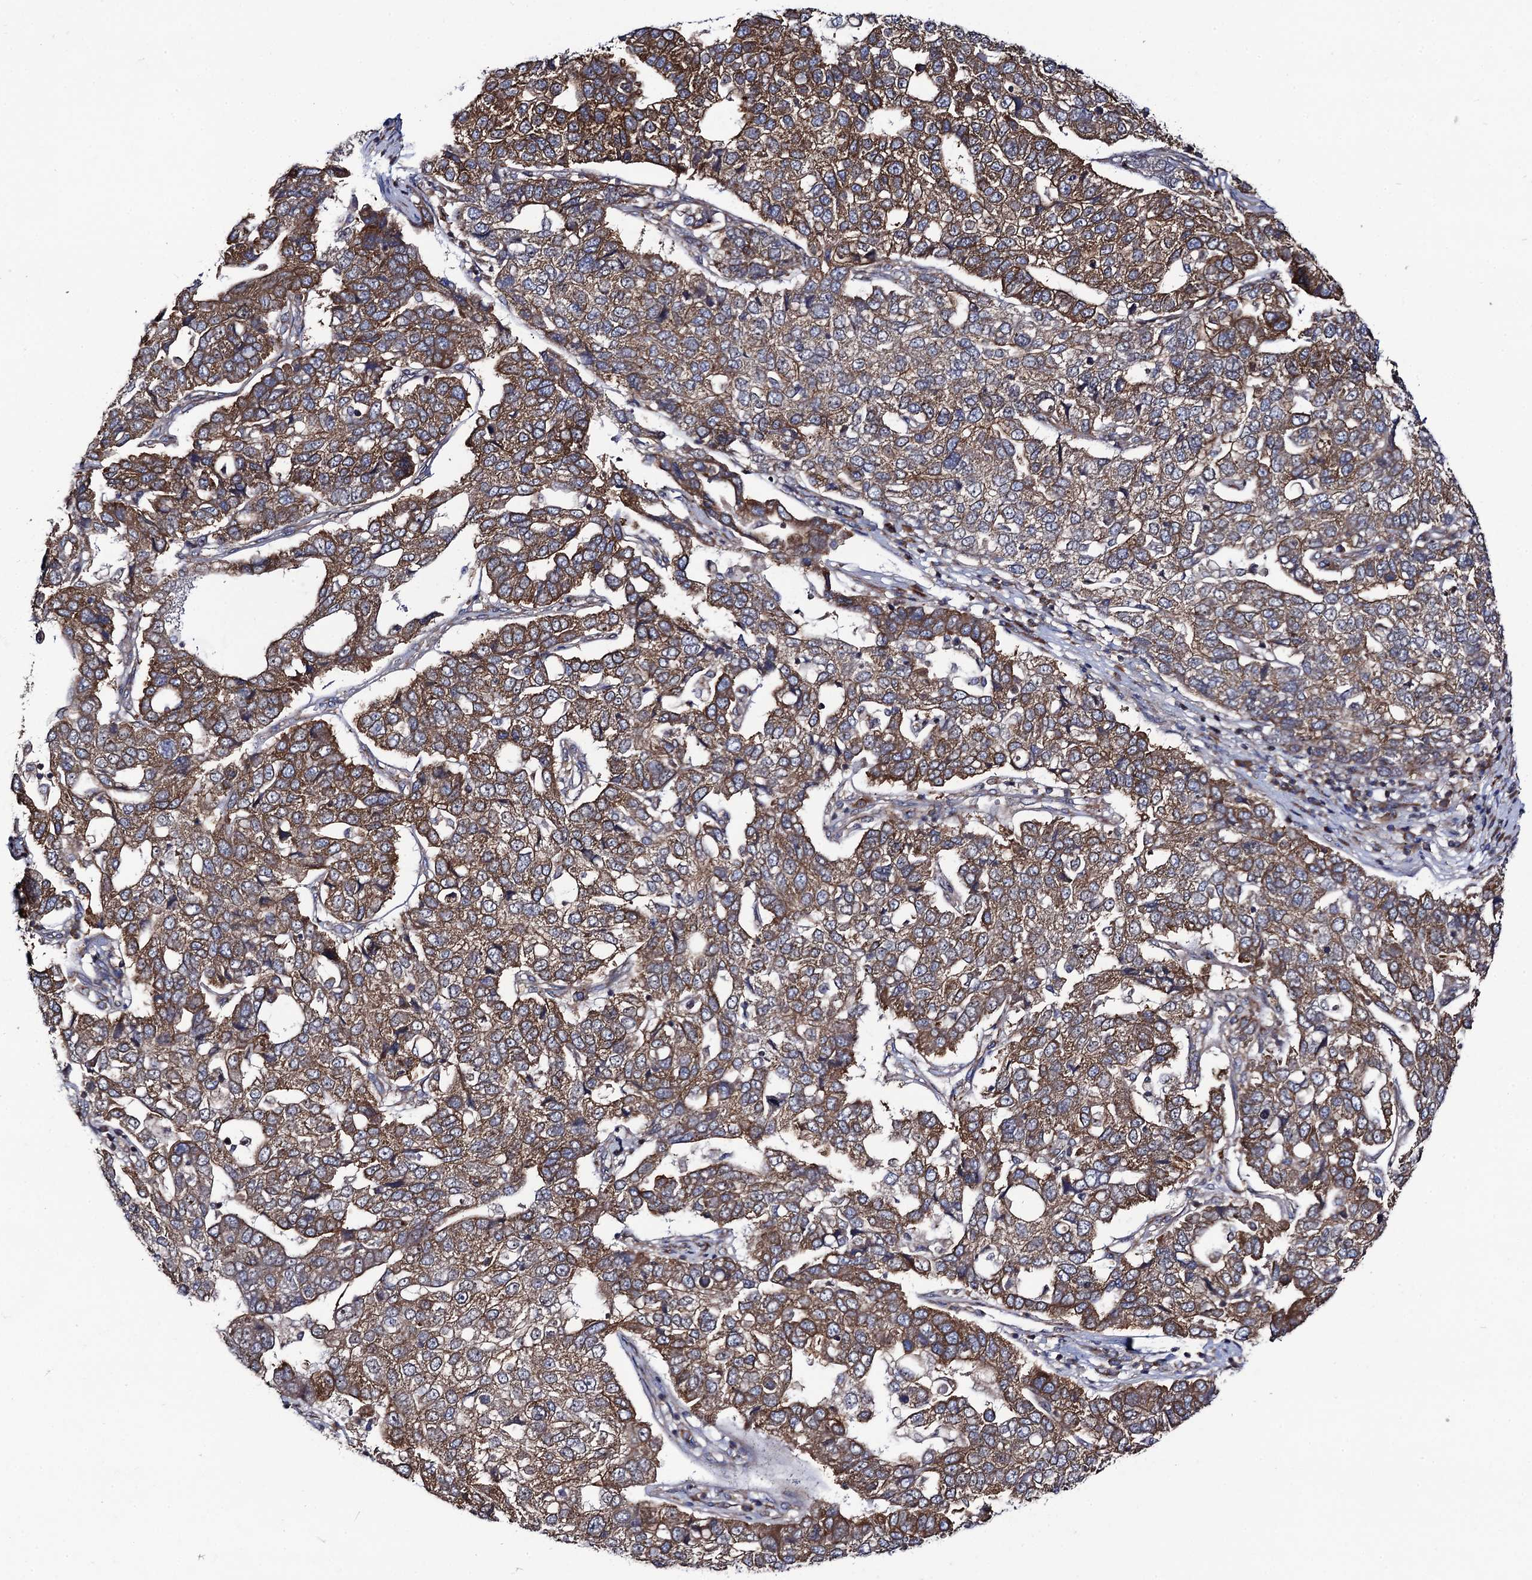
{"staining": {"intensity": "strong", "quantity": ">75%", "location": "cytoplasmic/membranous"}, "tissue": "pancreatic cancer", "cell_type": "Tumor cells", "image_type": "cancer", "snomed": [{"axis": "morphology", "description": "Adenocarcinoma, NOS"}, {"axis": "topography", "description": "Pancreas"}], "caption": "High-power microscopy captured an immunohistochemistry (IHC) photomicrograph of pancreatic cancer (adenocarcinoma), revealing strong cytoplasmic/membranous expression in about >75% of tumor cells.", "gene": "DYDC1", "patient": {"sex": "female", "age": 61}}